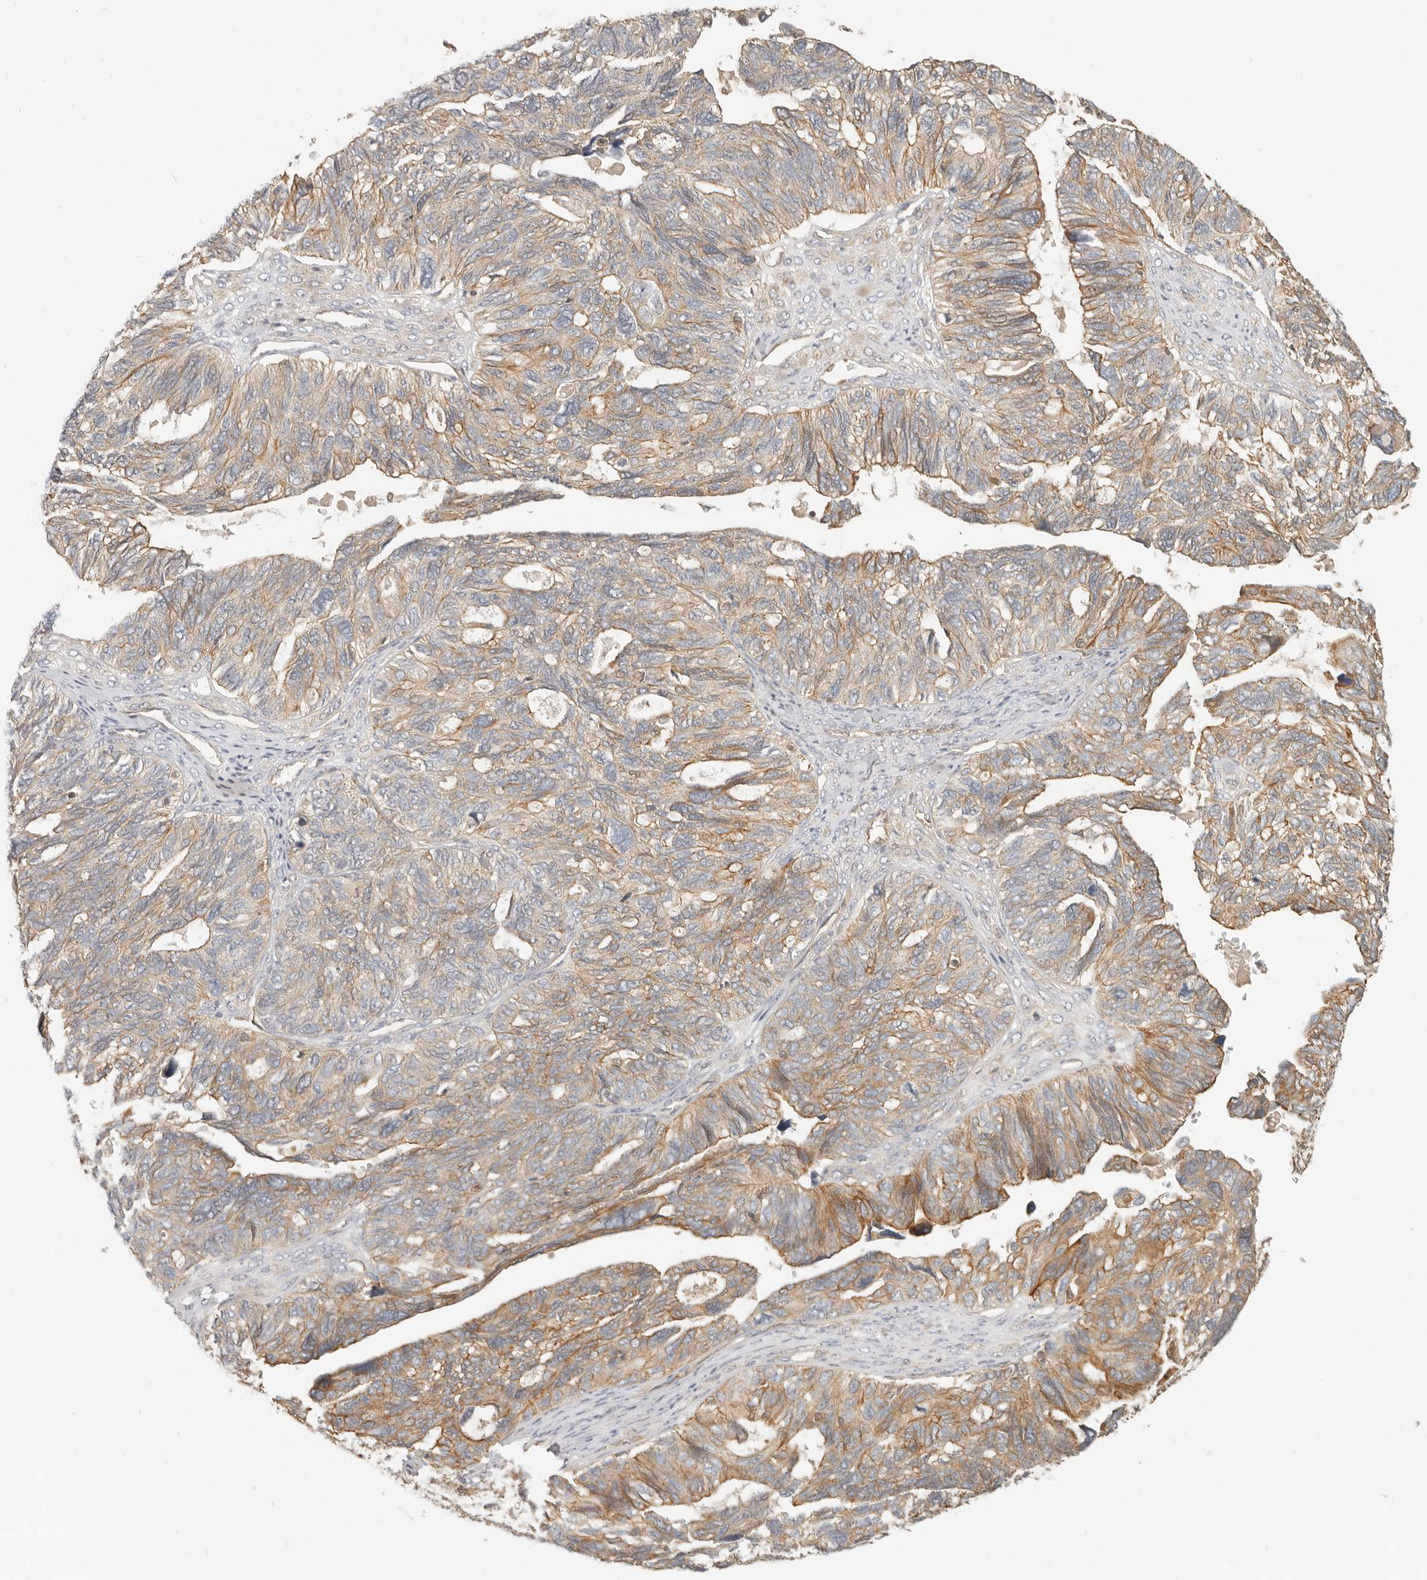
{"staining": {"intensity": "moderate", "quantity": ">75%", "location": "cytoplasmic/membranous"}, "tissue": "ovarian cancer", "cell_type": "Tumor cells", "image_type": "cancer", "snomed": [{"axis": "morphology", "description": "Cystadenocarcinoma, serous, NOS"}, {"axis": "topography", "description": "Ovary"}], "caption": "Protein expression analysis of human serous cystadenocarcinoma (ovarian) reveals moderate cytoplasmic/membranous staining in about >75% of tumor cells.", "gene": "UFSP1", "patient": {"sex": "female", "age": 79}}